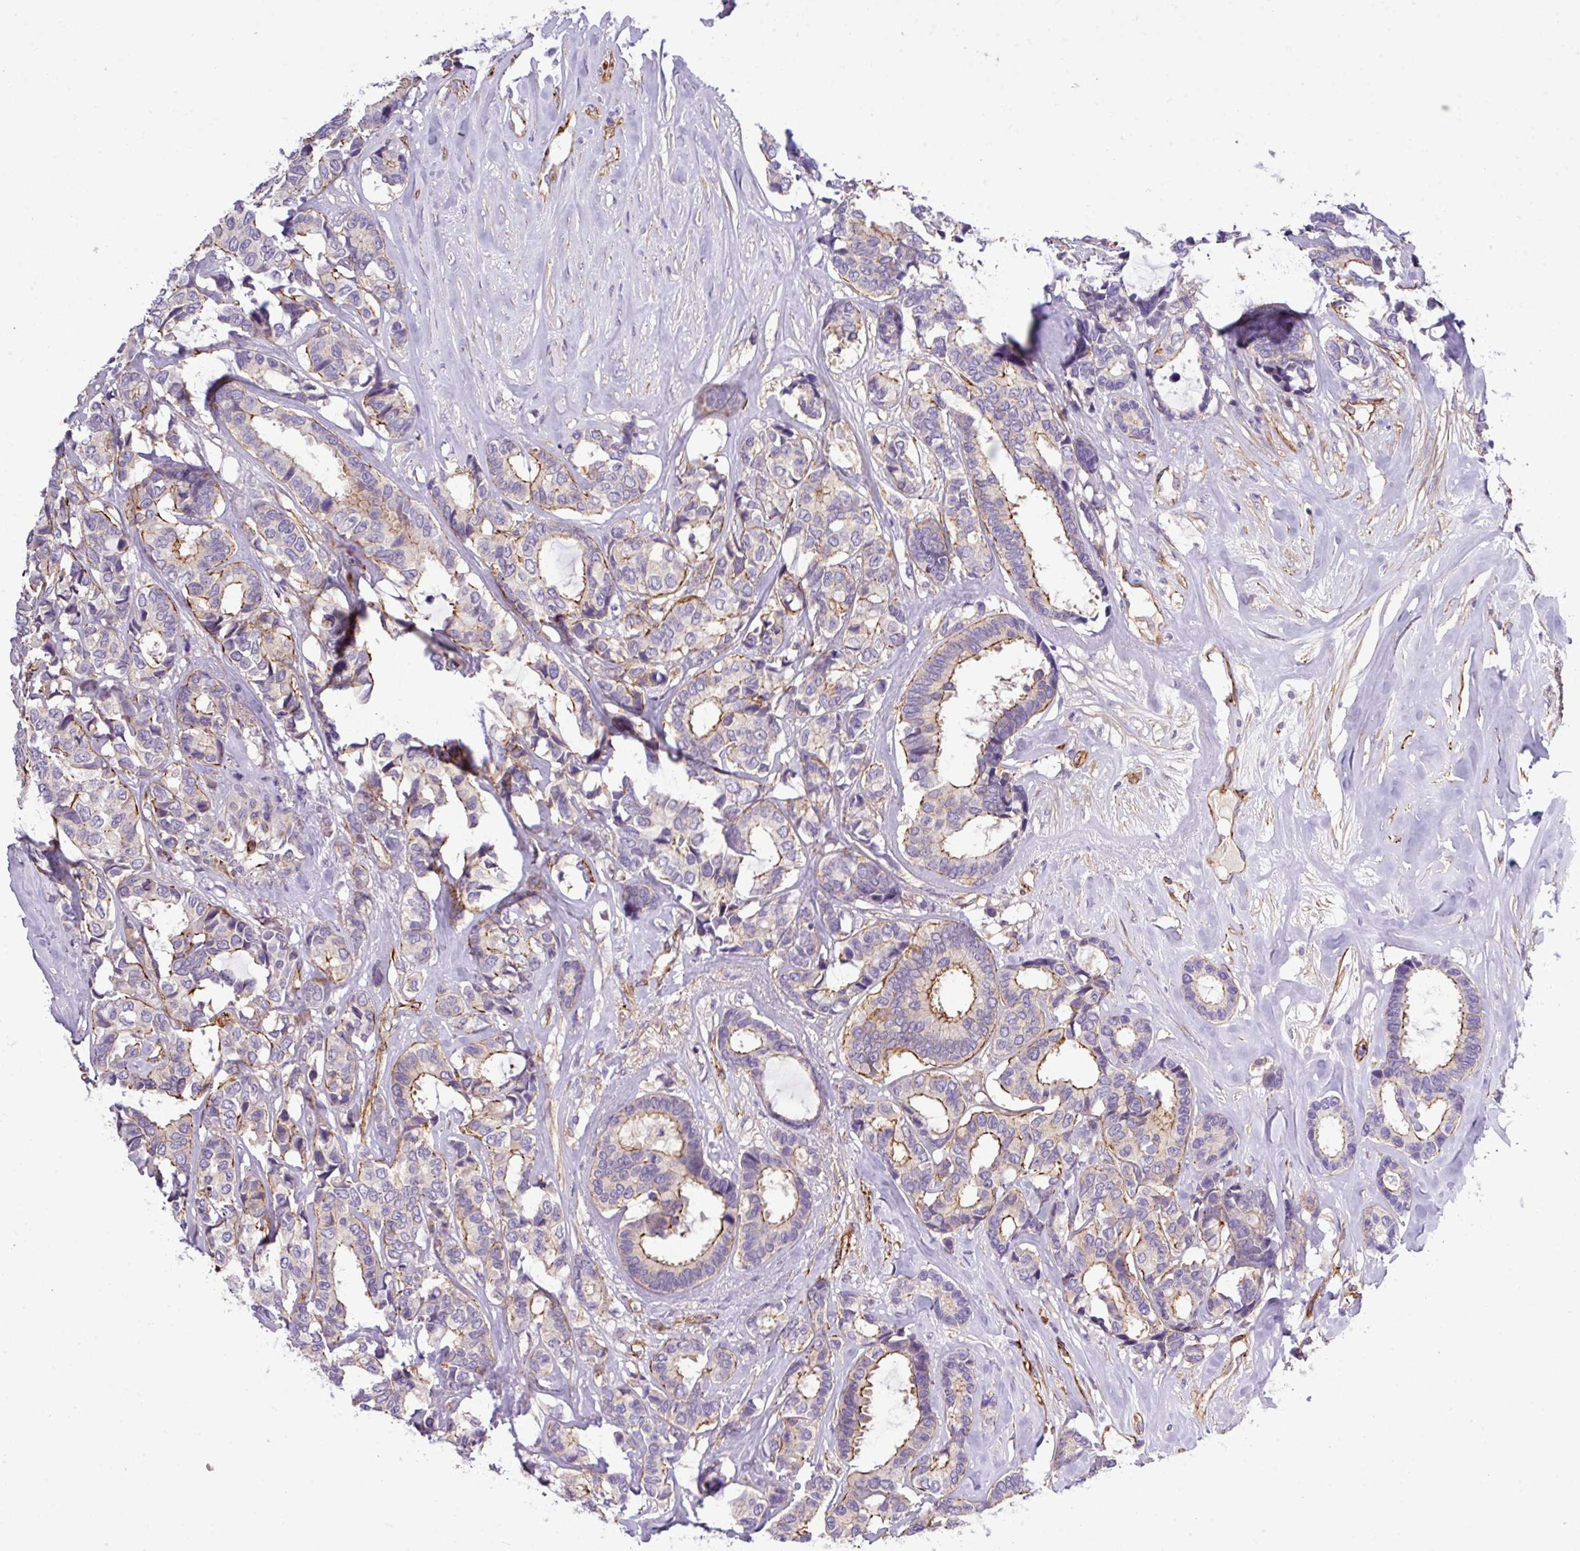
{"staining": {"intensity": "moderate", "quantity": "25%-75%", "location": "cytoplasmic/membranous"}, "tissue": "breast cancer", "cell_type": "Tumor cells", "image_type": "cancer", "snomed": [{"axis": "morphology", "description": "Duct carcinoma"}, {"axis": "topography", "description": "Breast"}], "caption": "This photomicrograph displays invasive ductal carcinoma (breast) stained with immunohistochemistry to label a protein in brown. The cytoplasmic/membranous of tumor cells show moderate positivity for the protein. Nuclei are counter-stained blue.", "gene": "PARD6A", "patient": {"sex": "female", "age": 87}}